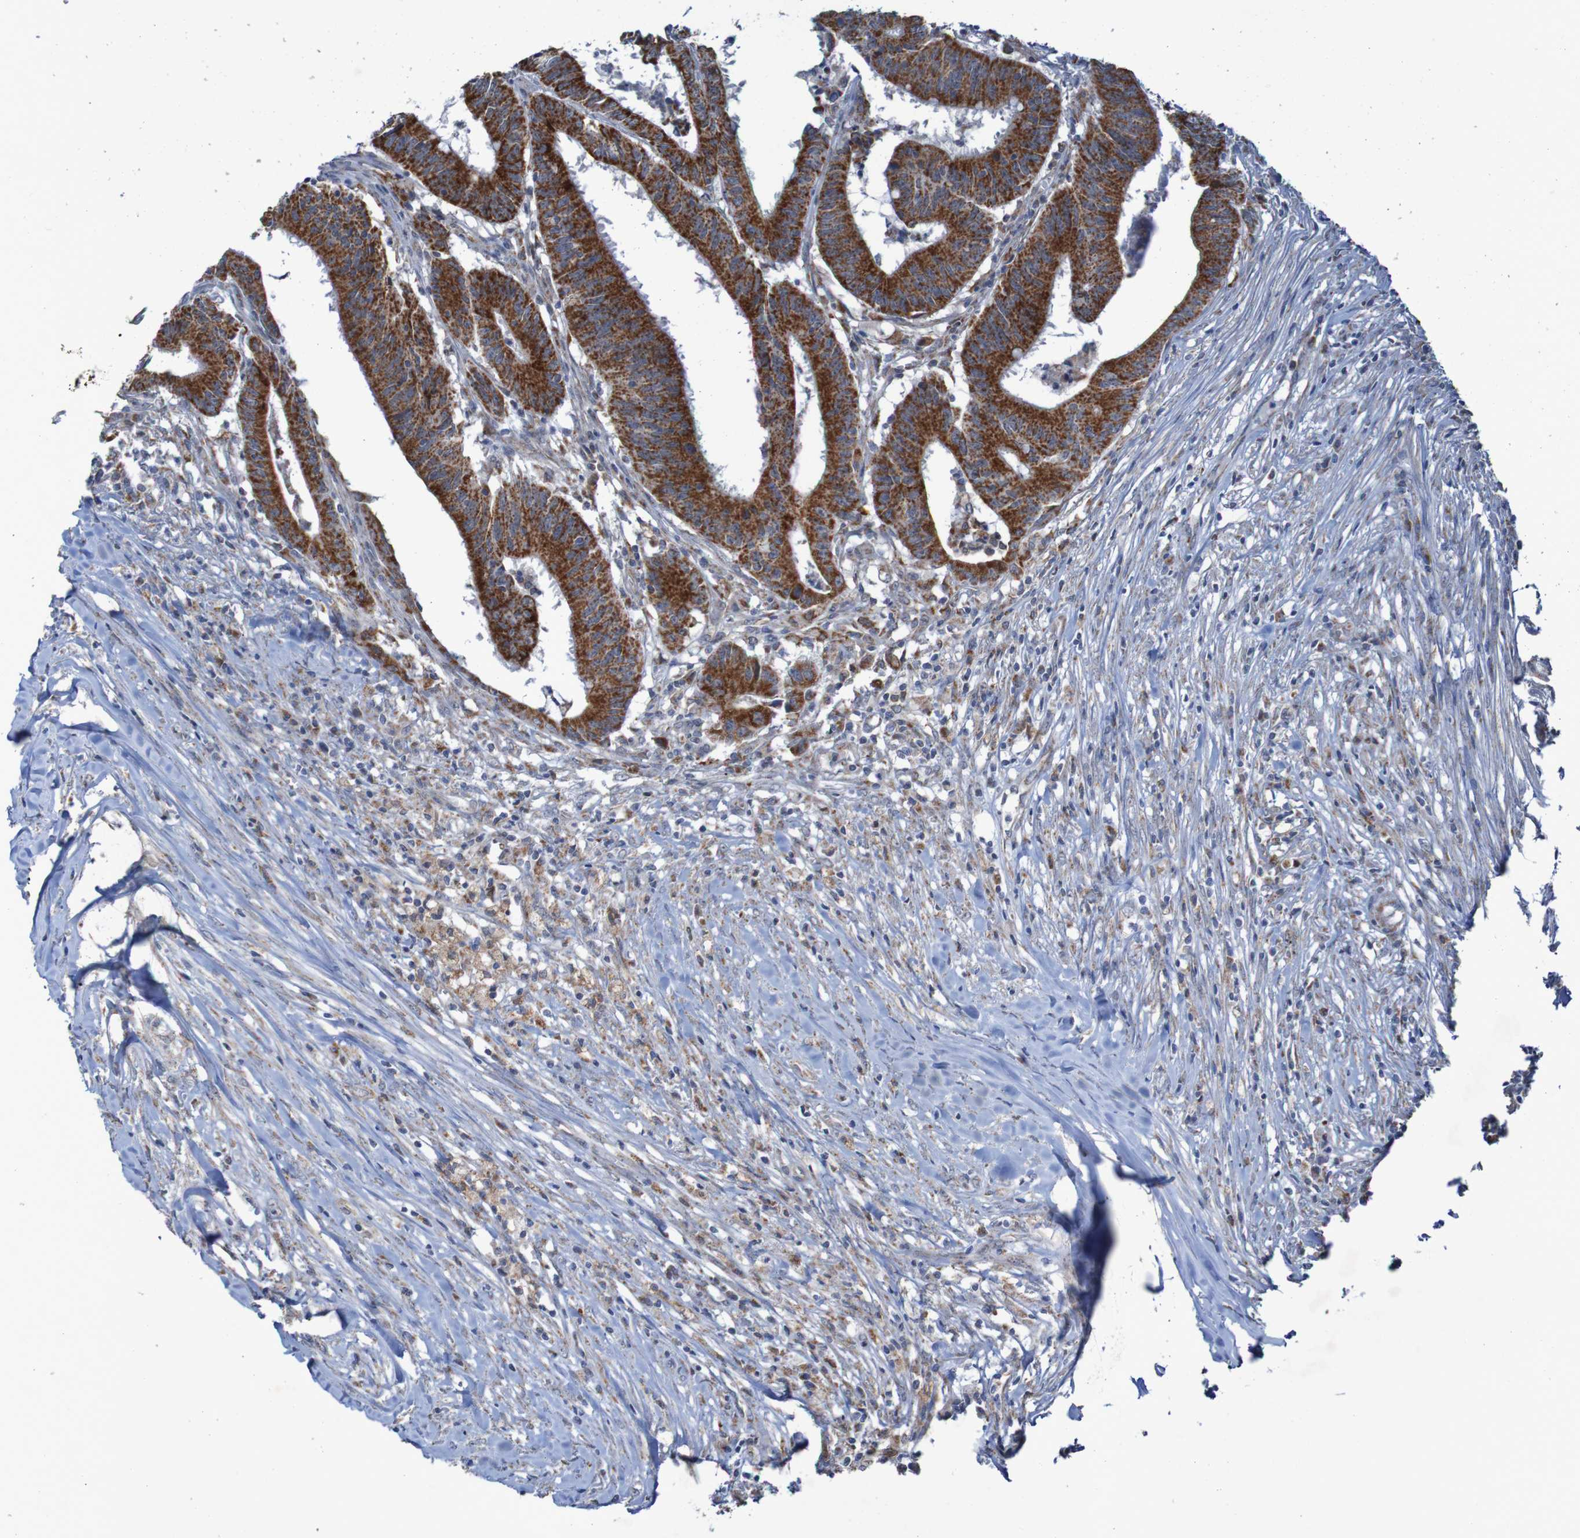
{"staining": {"intensity": "strong", "quantity": ">75%", "location": "cytoplasmic/membranous"}, "tissue": "colorectal cancer", "cell_type": "Tumor cells", "image_type": "cancer", "snomed": [{"axis": "morphology", "description": "Adenocarcinoma, NOS"}, {"axis": "topography", "description": "Colon"}], "caption": "The image reveals staining of colorectal cancer (adenocarcinoma), revealing strong cytoplasmic/membranous protein positivity (brown color) within tumor cells.", "gene": "CCDC51", "patient": {"sex": "male", "age": 45}}